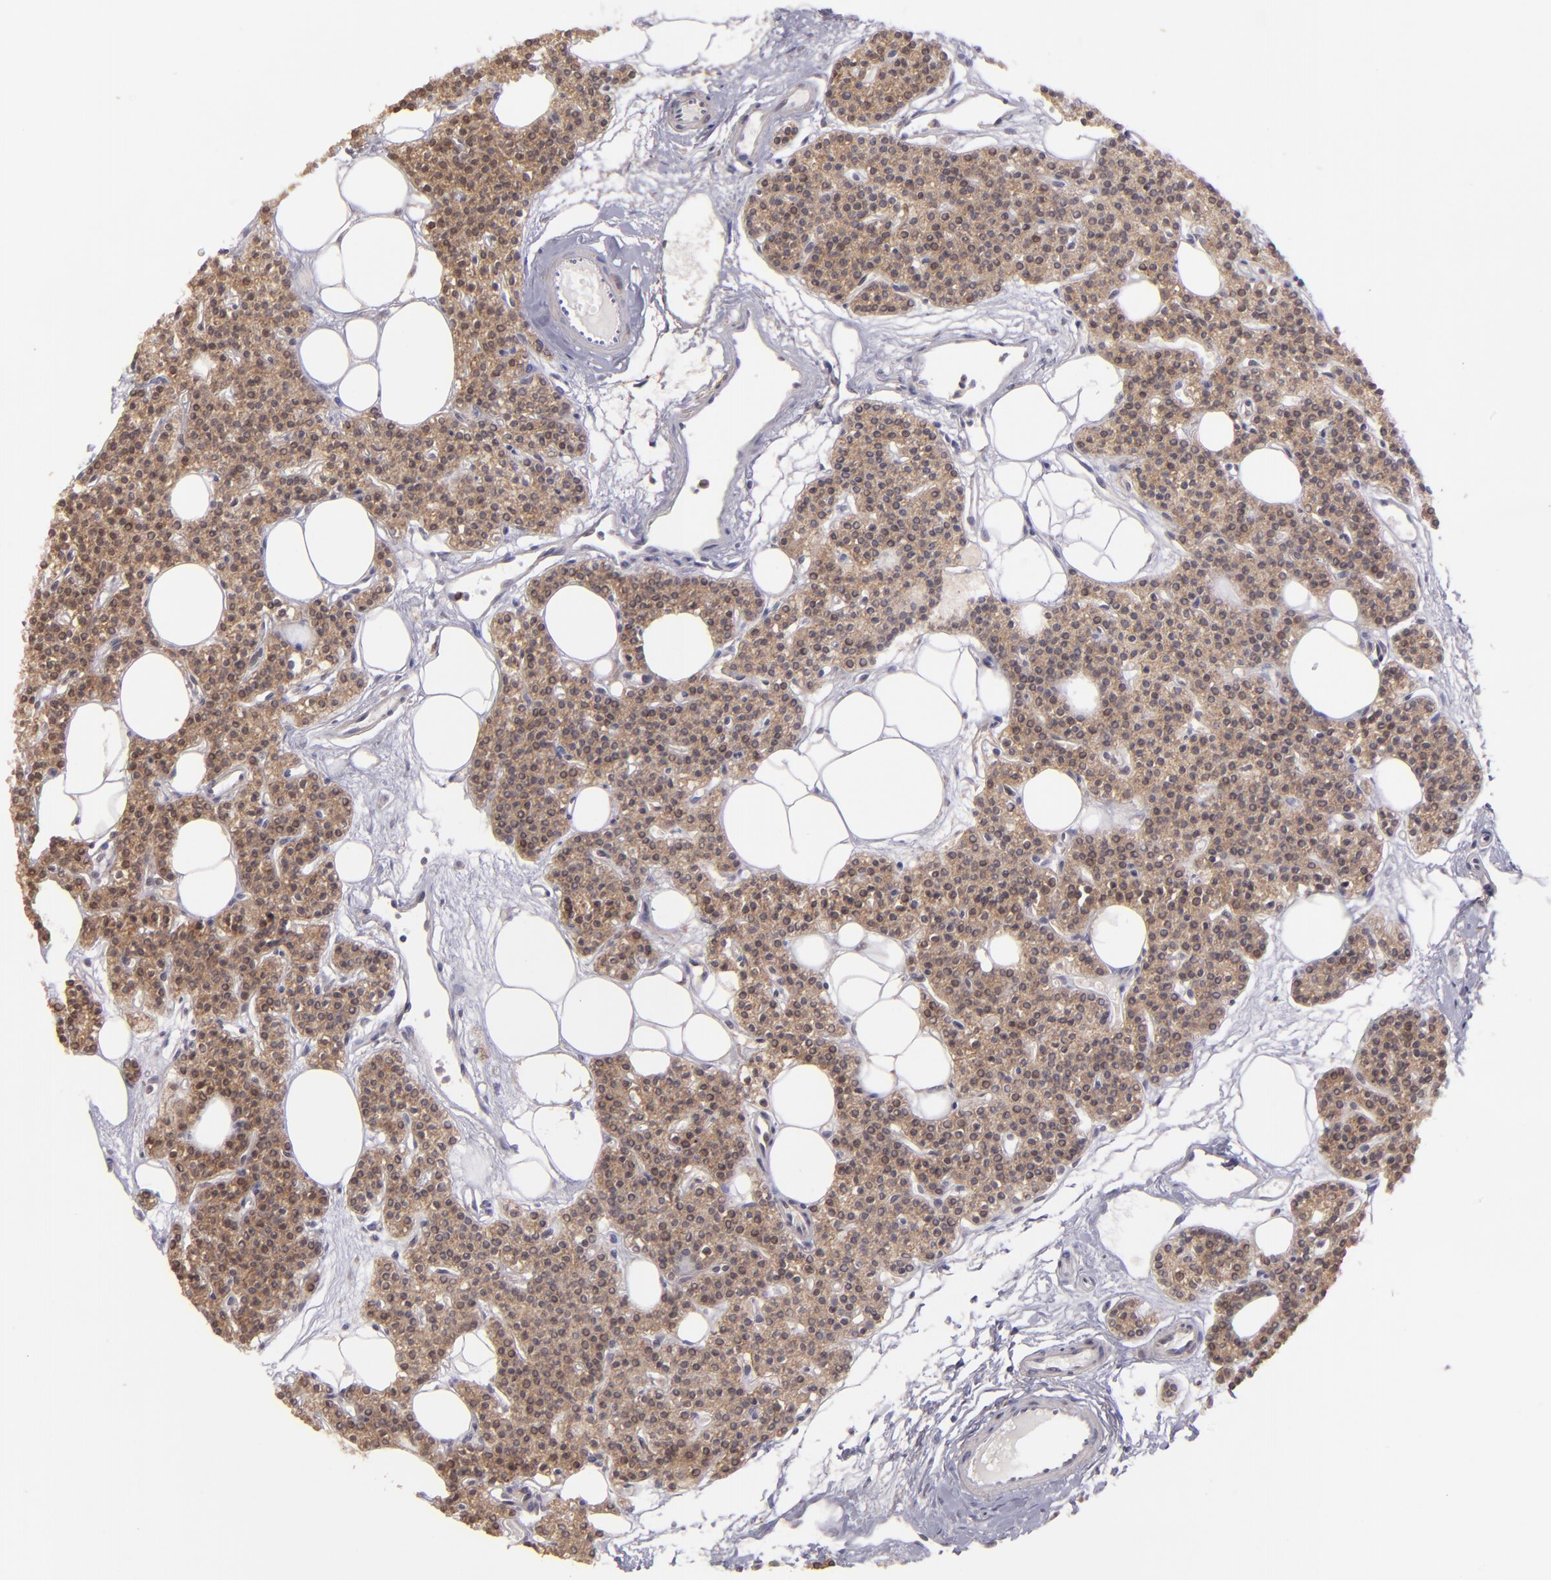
{"staining": {"intensity": "moderate", "quantity": ">75%", "location": "cytoplasmic/membranous"}, "tissue": "parathyroid gland", "cell_type": "Glandular cells", "image_type": "normal", "snomed": [{"axis": "morphology", "description": "Normal tissue, NOS"}, {"axis": "topography", "description": "Parathyroid gland"}], "caption": "A brown stain shows moderate cytoplasmic/membranous positivity of a protein in glandular cells of normal parathyroid gland.", "gene": "ZFYVE1", "patient": {"sex": "male", "age": 24}}